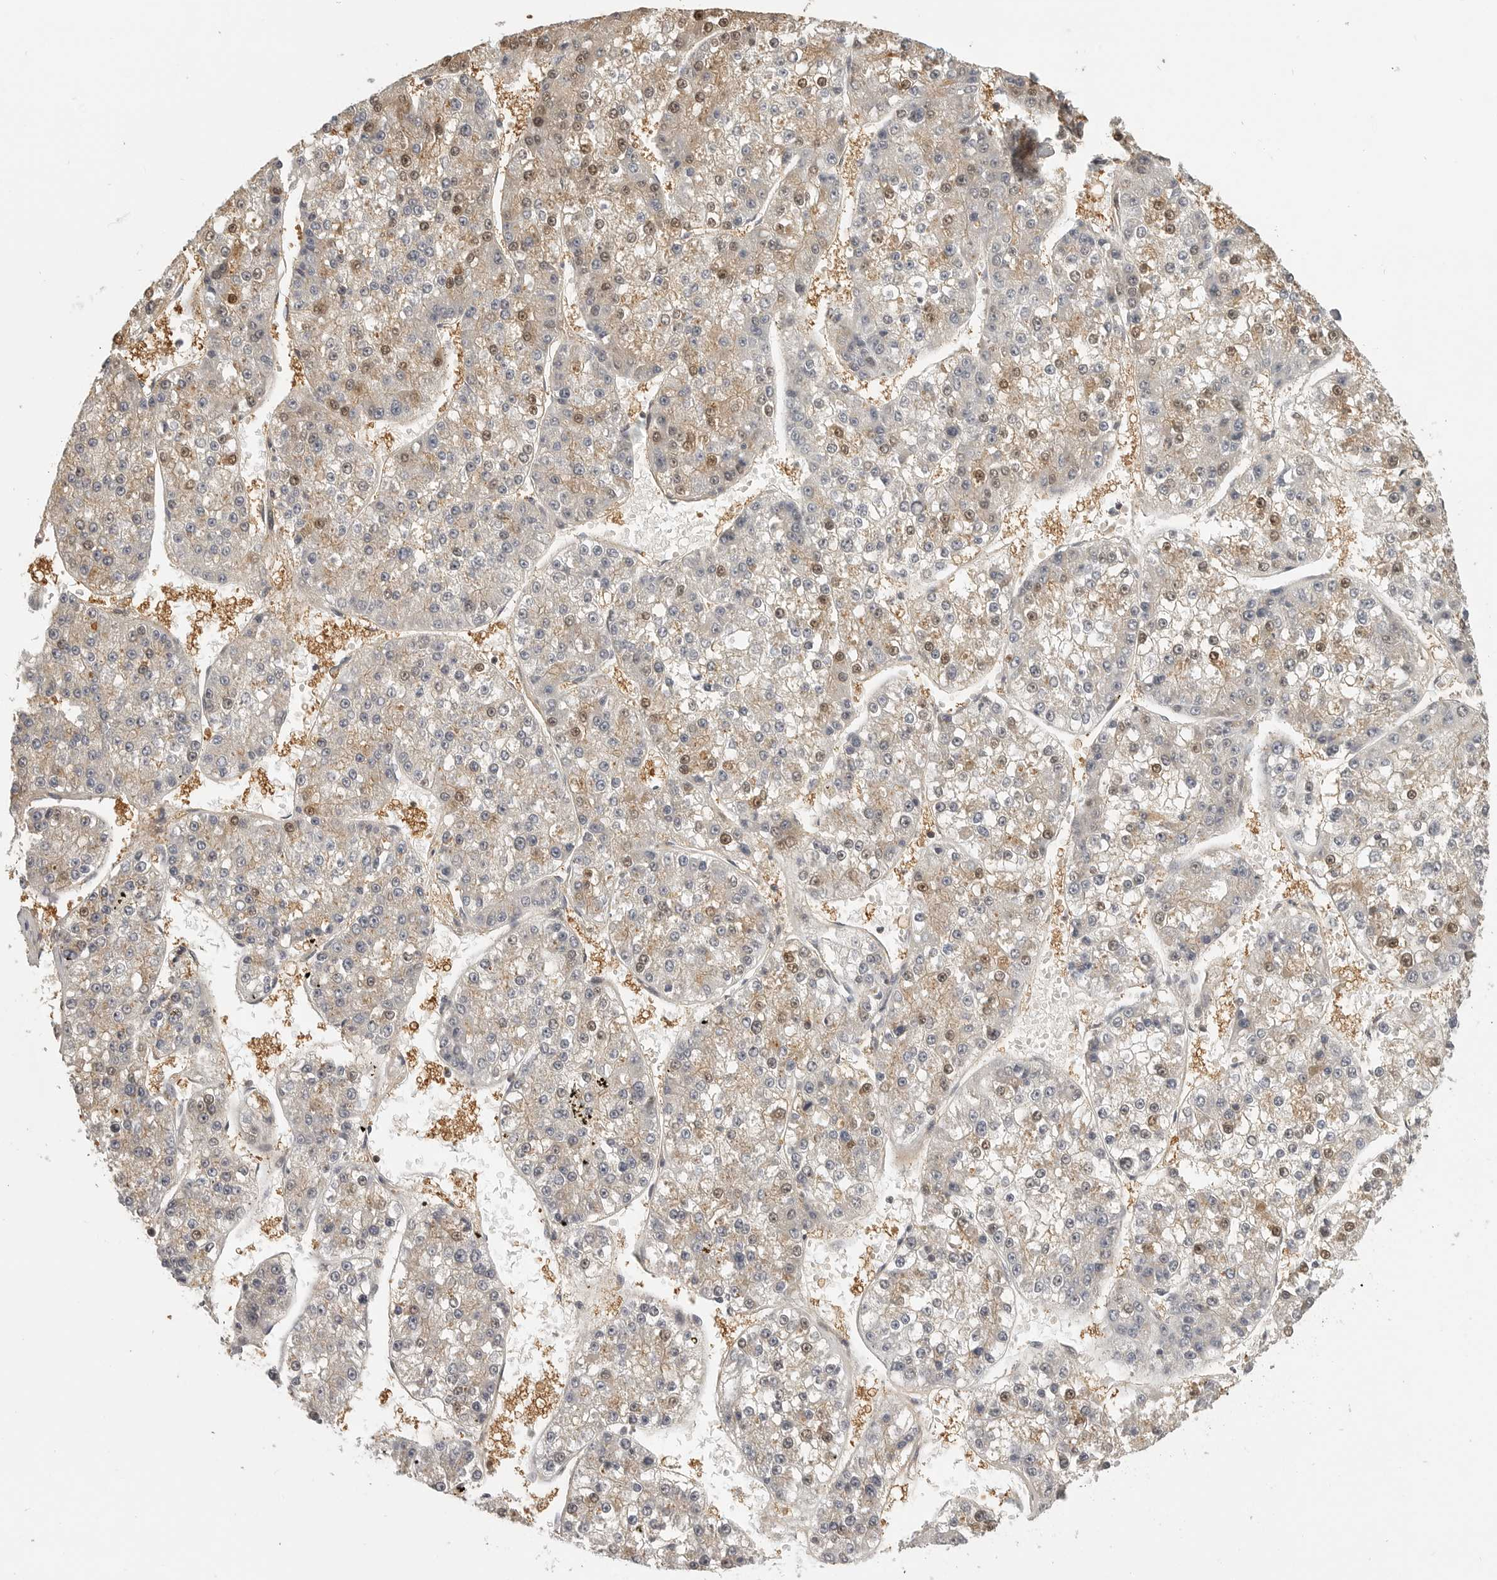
{"staining": {"intensity": "weak", "quantity": "<25%", "location": "cytoplasmic/membranous,nuclear"}, "tissue": "liver cancer", "cell_type": "Tumor cells", "image_type": "cancer", "snomed": [{"axis": "morphology", "description": "Carcinoma, Hepatocellular, NOS"}, {"axis": "topography", "description": "Liver"}], "caption": "High magnification brightfield microscopy of liver hepatocellular carcinoma stained with DAB (brown) and counterstained with hematoxylin (blue): tumor cells show no significant expression. The staining is performed using DAB brown chromogen with nuclei counter-stained in using hematoxylin.", "gene": "UROD", "patient": {"sex": "female", "age": 73}}